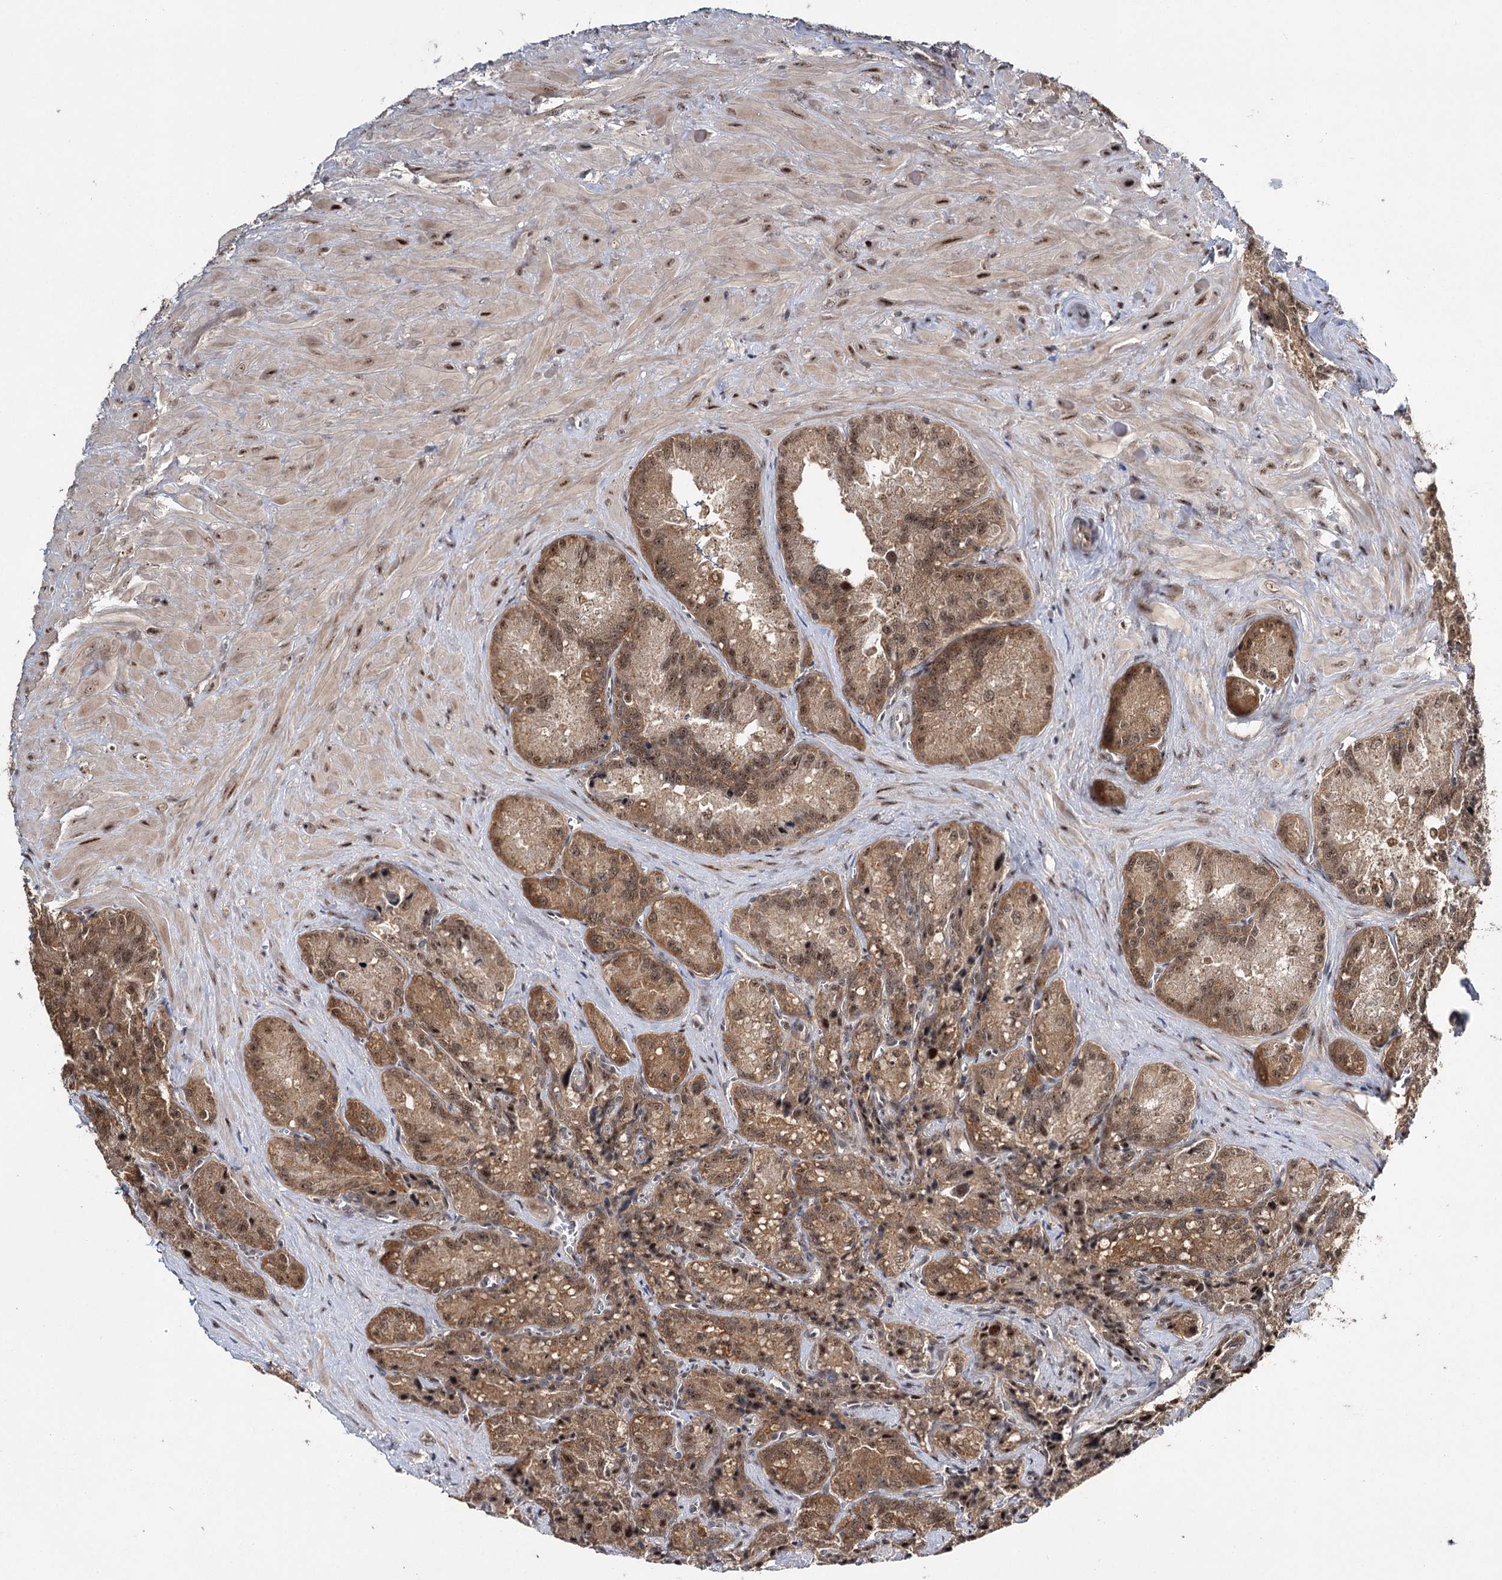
{"staining": {"intensity": "moderate", "quantity": ">75%", "location": "cytoplasmic/membranous,nuclear"}, "tissue": "seminal vesicle", "cell_type": "Glandular cells", "image_type": "normal", "snomed": [{"axis": "morphology", "description": "Normal tissue, NOS"}, {"axis": "topography", "description": "Seminal veicle"}], "caption": "Seminal vesicle stained with DAB (3,3'-diaminobenzidine) immunohistochemistry displays medium levels of moderate cytoplasmic/membranous,nuclear expression in approximately >75% of glandular cells. The staining was performed using DAB (3,3'-diaminobenzidine), with brown indicating positive protein expression. Nuclei are stained blue with hematoxylin.", "gene": "MKNK2", "patient": {"sex": "male", "age": 62}}